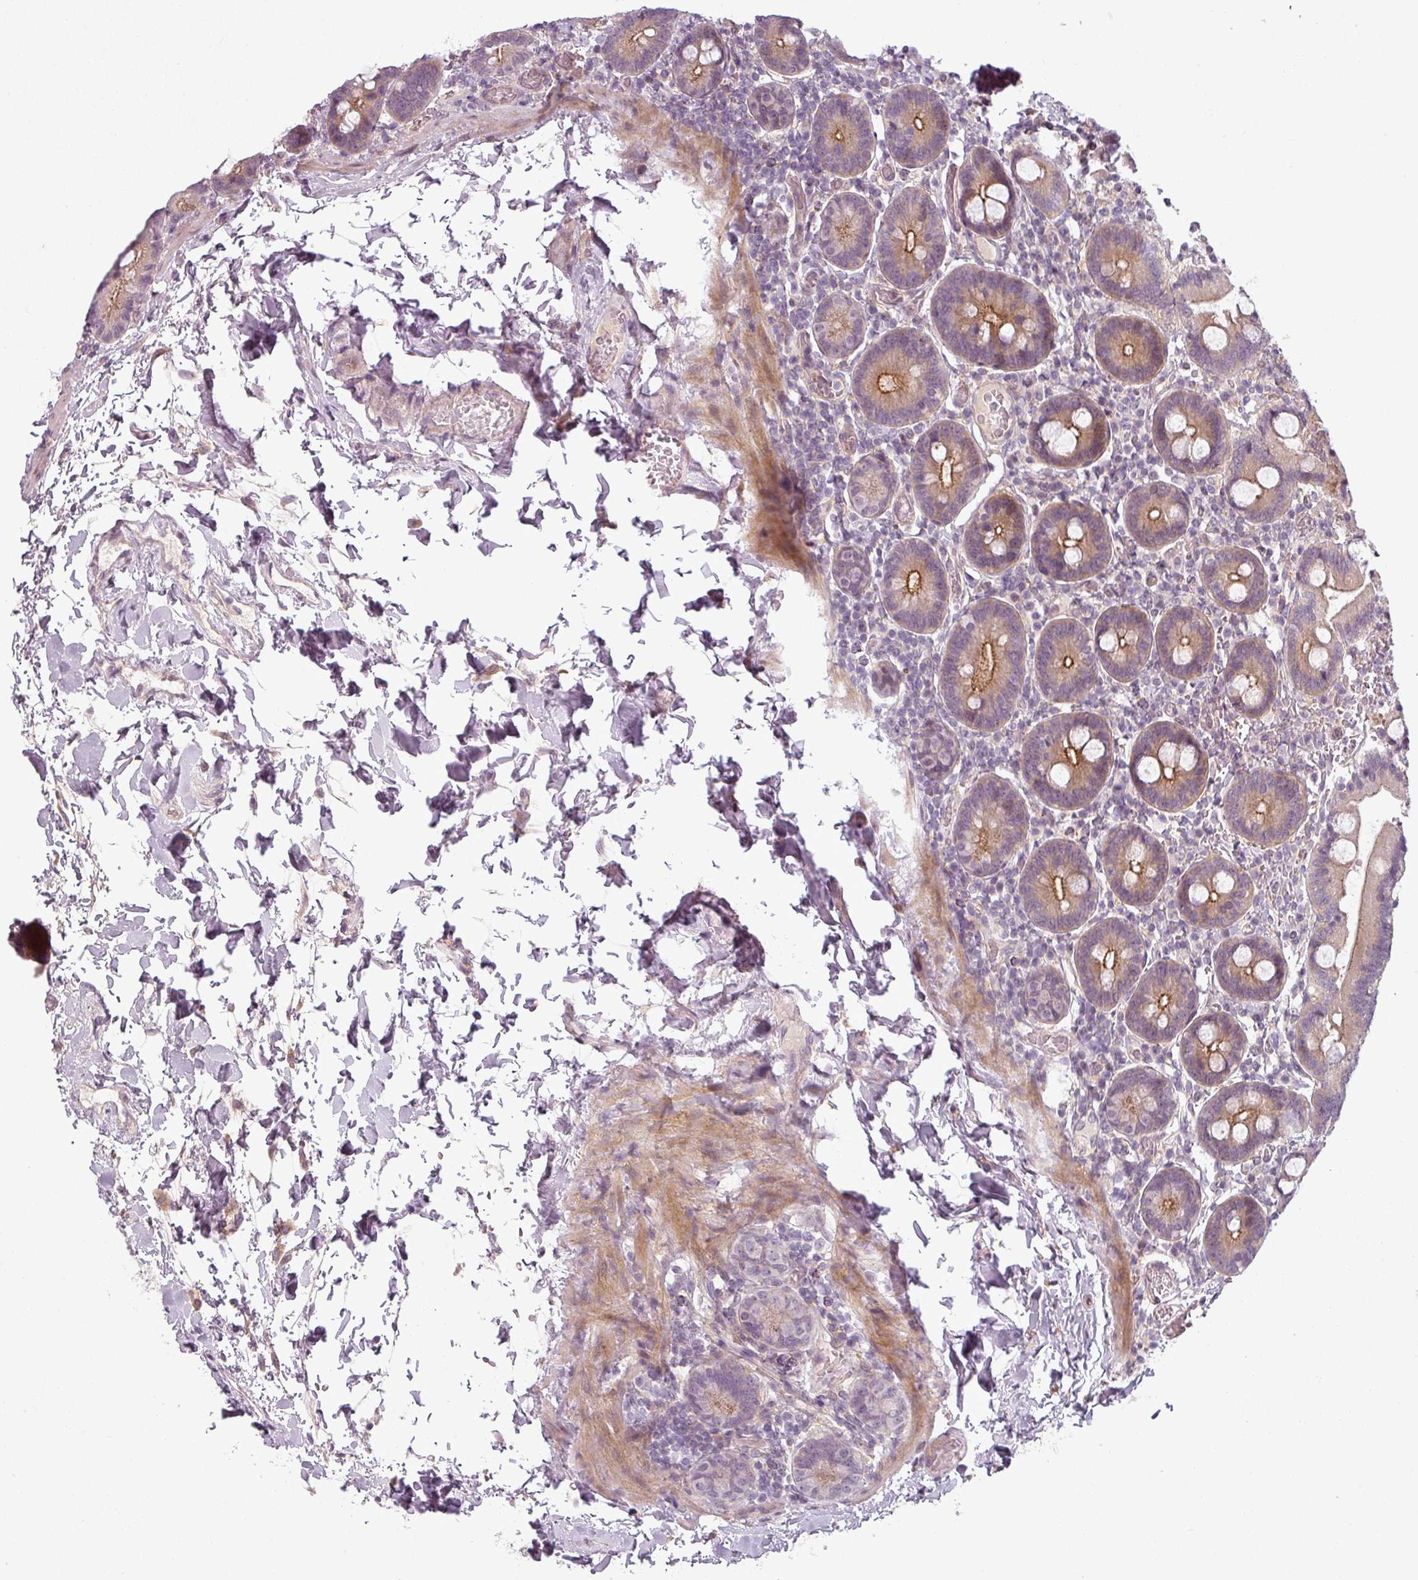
{"staining": {"intensity": "moderate", "quantity": "25%-75%", "location": "cytoplasmic/membranous"}, "tissue": "duodenum", "cell_type": "Glandular cells", "image_type": "normal", "snomed": [{"axis": "morphology", "description": "Normal tissue, NOS"}, {"axis": "topography", "description": "Duodenum"}], "caption": "Immunohistochemistry (IHC) (DAB (3,3'-diaminobenzidine)) staining of unremarkable human duodenum reveals moderate cytoplasmic/membranous protein expression in about 25%-75% of glandular cells. The protein of interest is stained brown, and the nuclei are stained in blue (DAB (3,3'-diaminobenzidine) IHC with brightfield microscopy, high magnification).", "gene": "SLC16A9", "patient": {"sex": "male", "age": 55}}